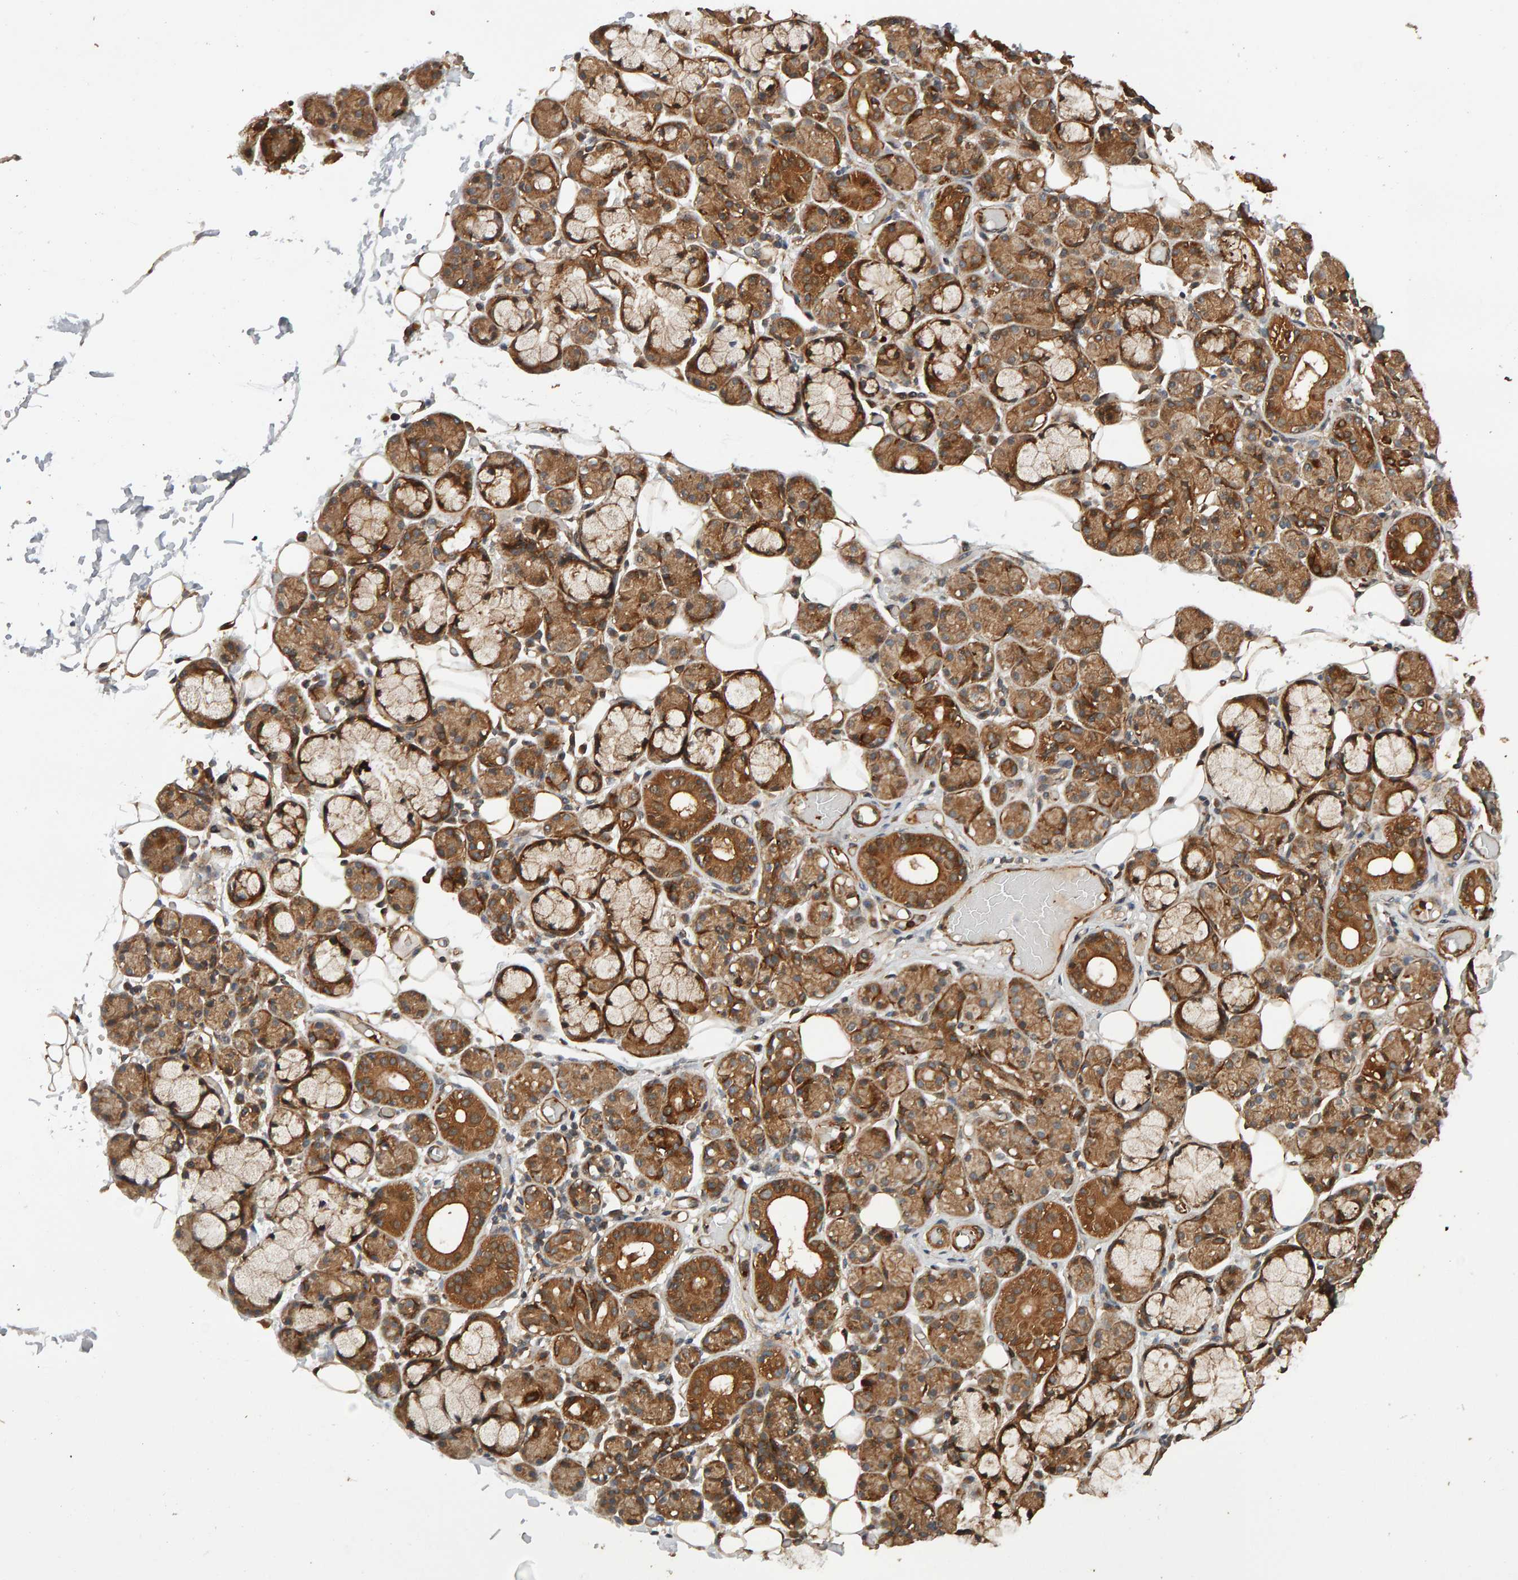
{"staining": {"intensity": "moderate", "quantity": ">75%", "location": "cytoplasmic/membranous"}, "tissue": "salivary gland", "cell_type": "Glandular cells", "image_type": "normal", "snomed": [{"axis": "morphology", "description": "Normal tissue, NOS"}, {"axis": "topography", "description": "Salivary gland"}], "caption": "DAB immunohistochemical staining of benign salivary gland shows moderate cytoplasmic/membranous protein positivity in about >75% of glandular cells.", "gene": "SYNRG", "patient": {"sex": "male", "age": 63}}